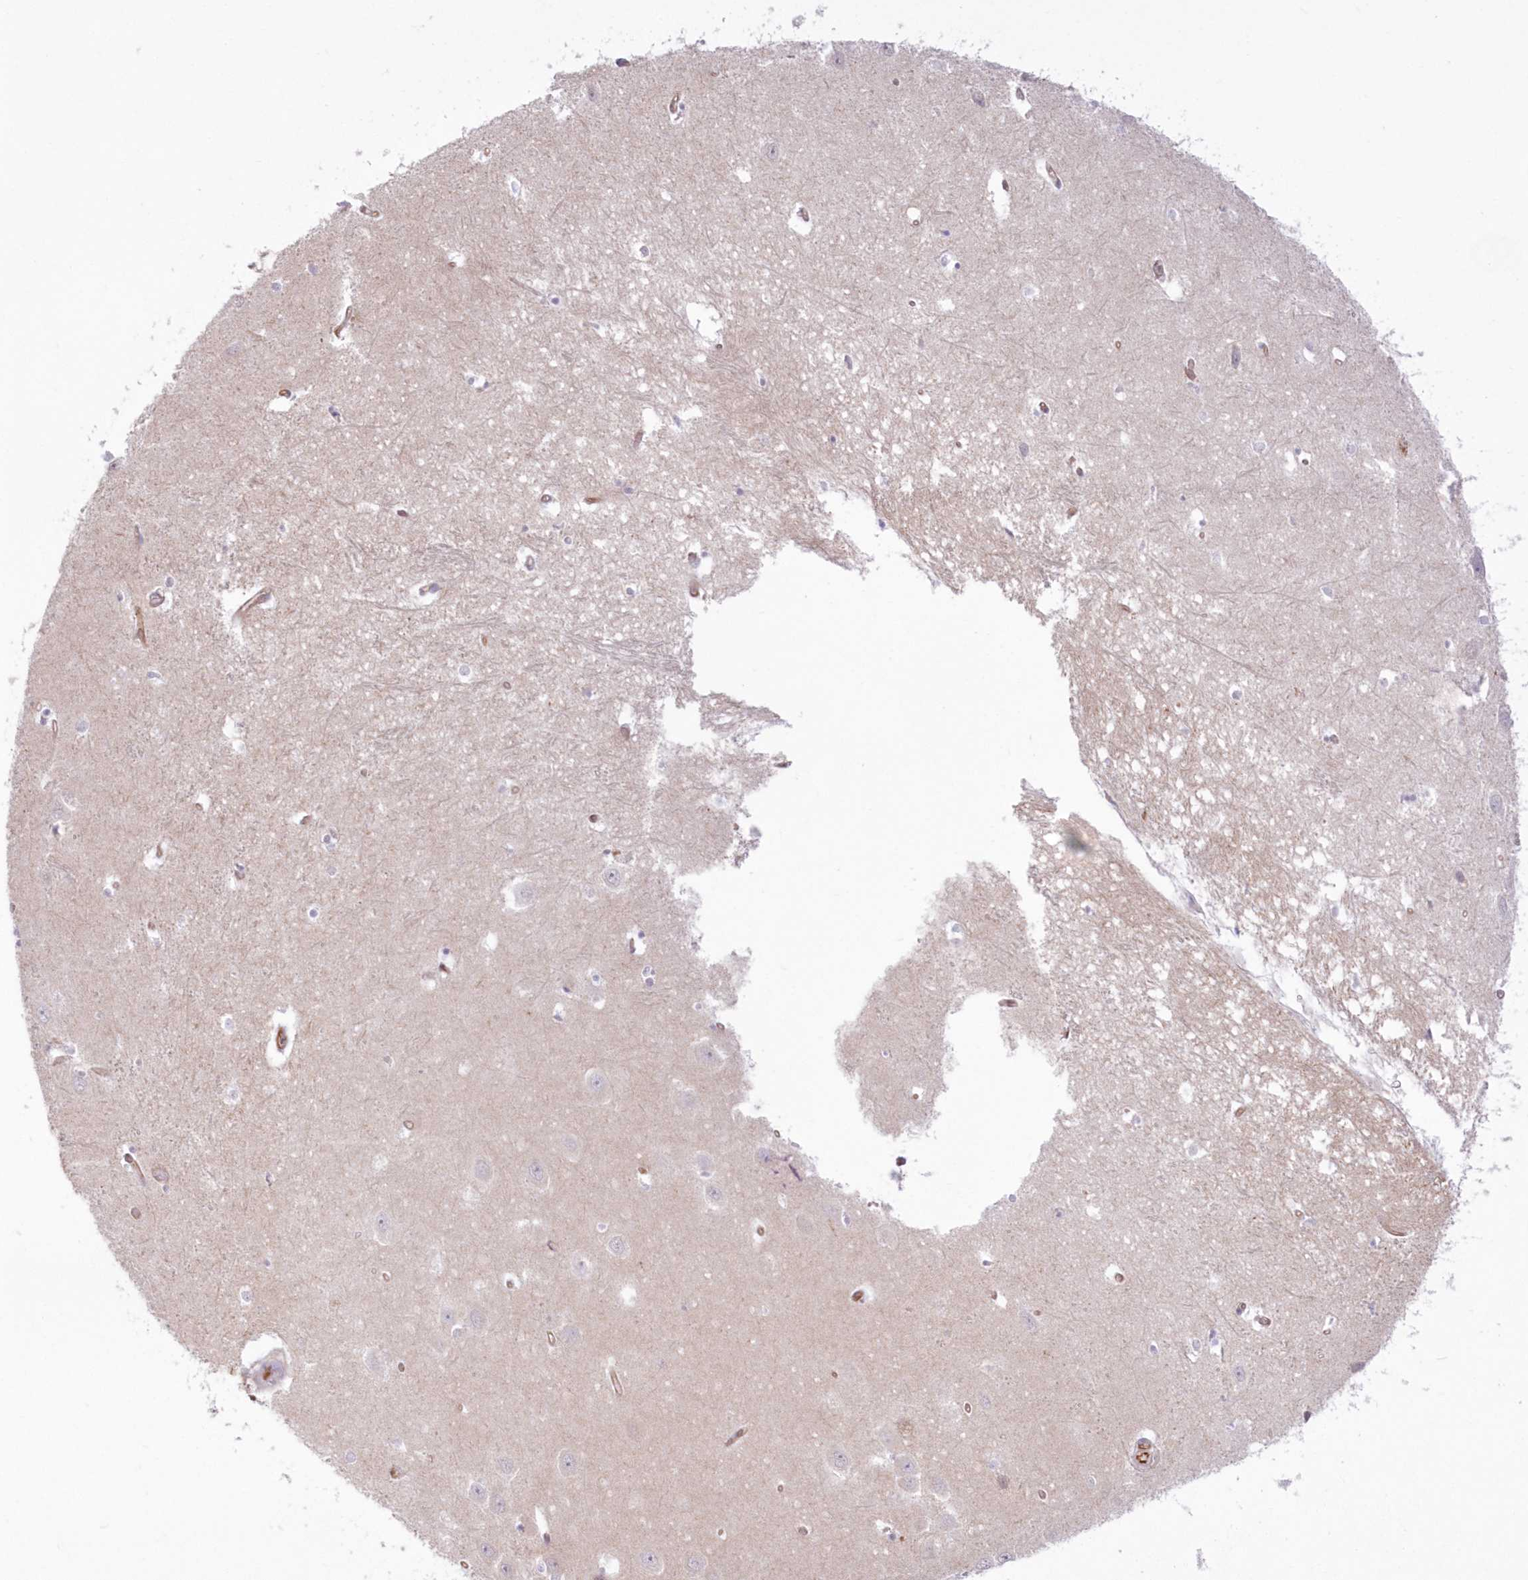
{"staining": {"intensity": "negative", "quantity": "none", "location": "none"}, "tissue": "hippocampus", "cell_type": "Glial cells", "image_type": "normal", "snomed": [{"axis": "morphology", "description": "Normal tissue, NOS"}, {"axis": "topography", "description": "Hippocampus"}], "caption": "The micrograph reveals no staining of glial cells in normal hippocampus.", "gene": "RAB11FIP5", "patient": {"sex": "female", "age": 64}}